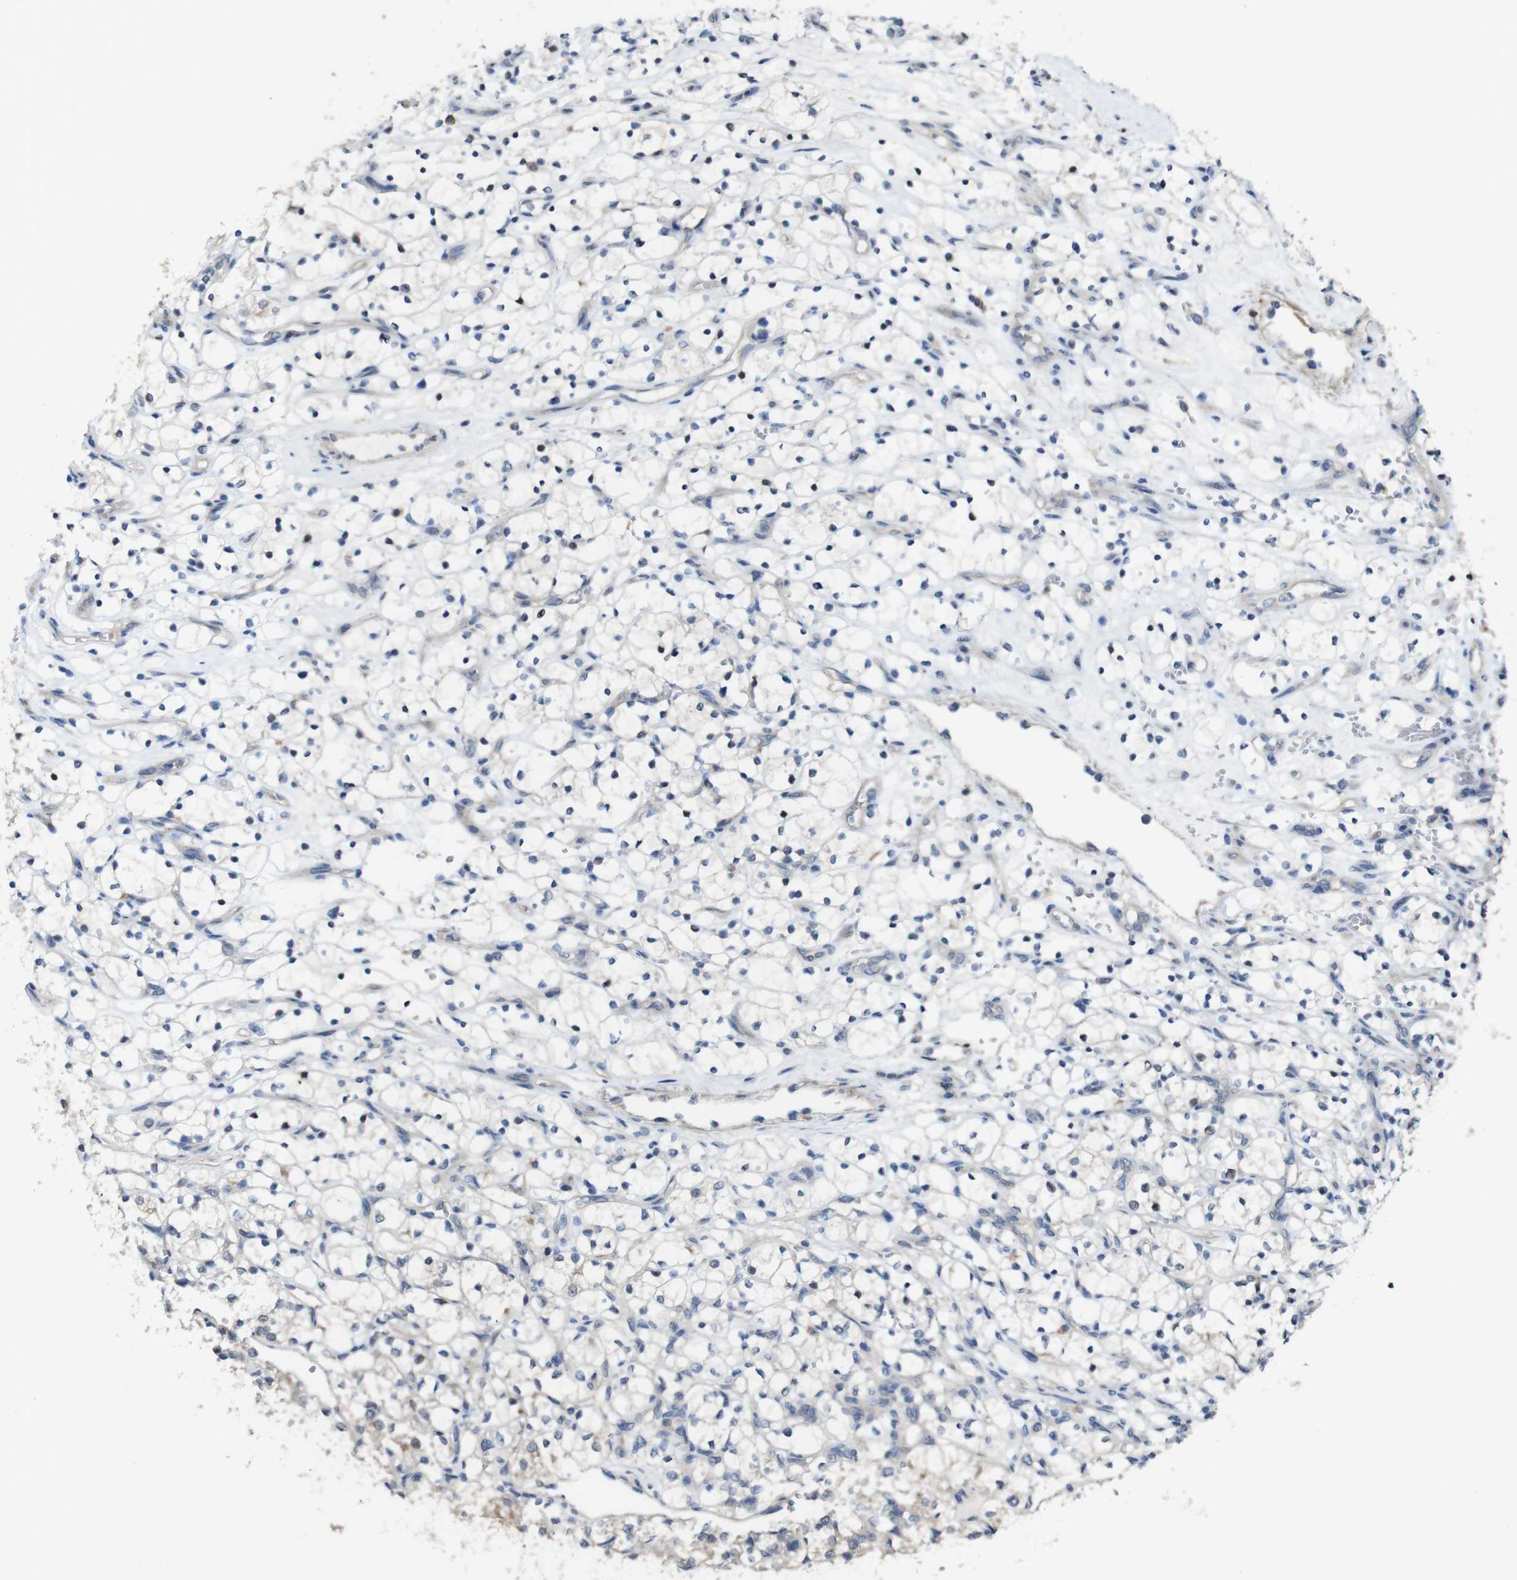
{"staining": {"intensity": "negative", "quantity": "none", "location": "none"}, "tissue": "renal cancer", "cell_type": "Tumor cells", "image_type": "cancer", "snomed": [{"axis": "morphology", "description": "Adenocarcinoma, NOS"}, {"axis": "topography", "description": "Kidney"}], "caption": "DAB (3,3'-diaminobenzidine) immunohistochemical staining of renal adenocarcinoma displays no significant expression in tumor cells.", "gene": "CDC34", "patient": {"sex": "female", "age": 69}}